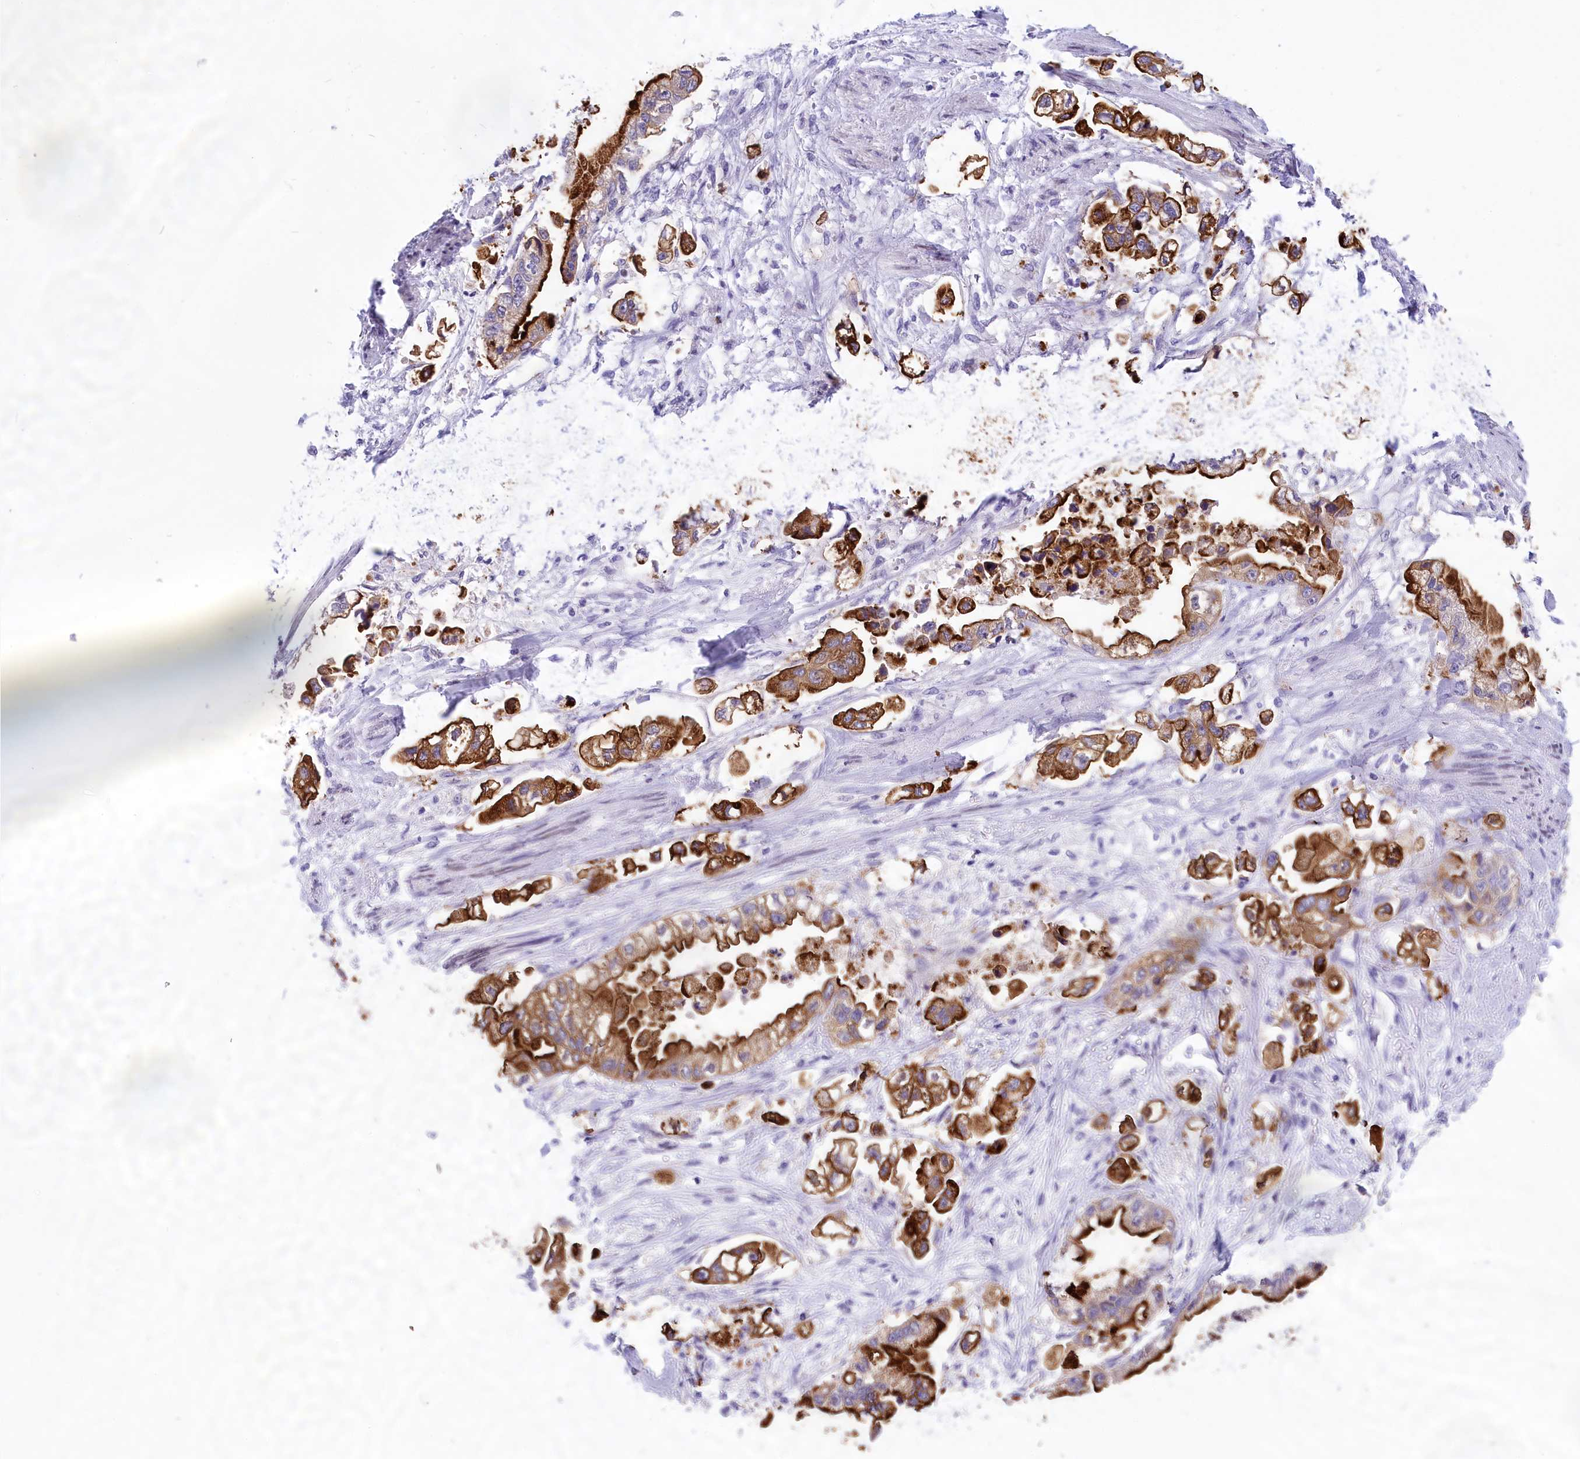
{"staining": {"intensity": "strong", "quantity": ">75%", "location": "cytoplasmic/membranous"}, "tissue": "stomach cancer", "cell_type": "Tumor cells", "image_type": "cancer", "snomed": [{"axis": "morphology", "description": "Adenocarcinoma, NOS"}, {"axis": "topography", "description": "Stomach"}], "caption": "Protein positivity by IHC reveals strong cytoplasmic/membranous staining in approximately >75% of tumor cells in stomach cancer (adenocarcinoma). (brown staining indicates protein expression, while blue staining denotes nuclei).", "gene": "SPIRE2", "patient": {"sex": "male", "age": 62}}